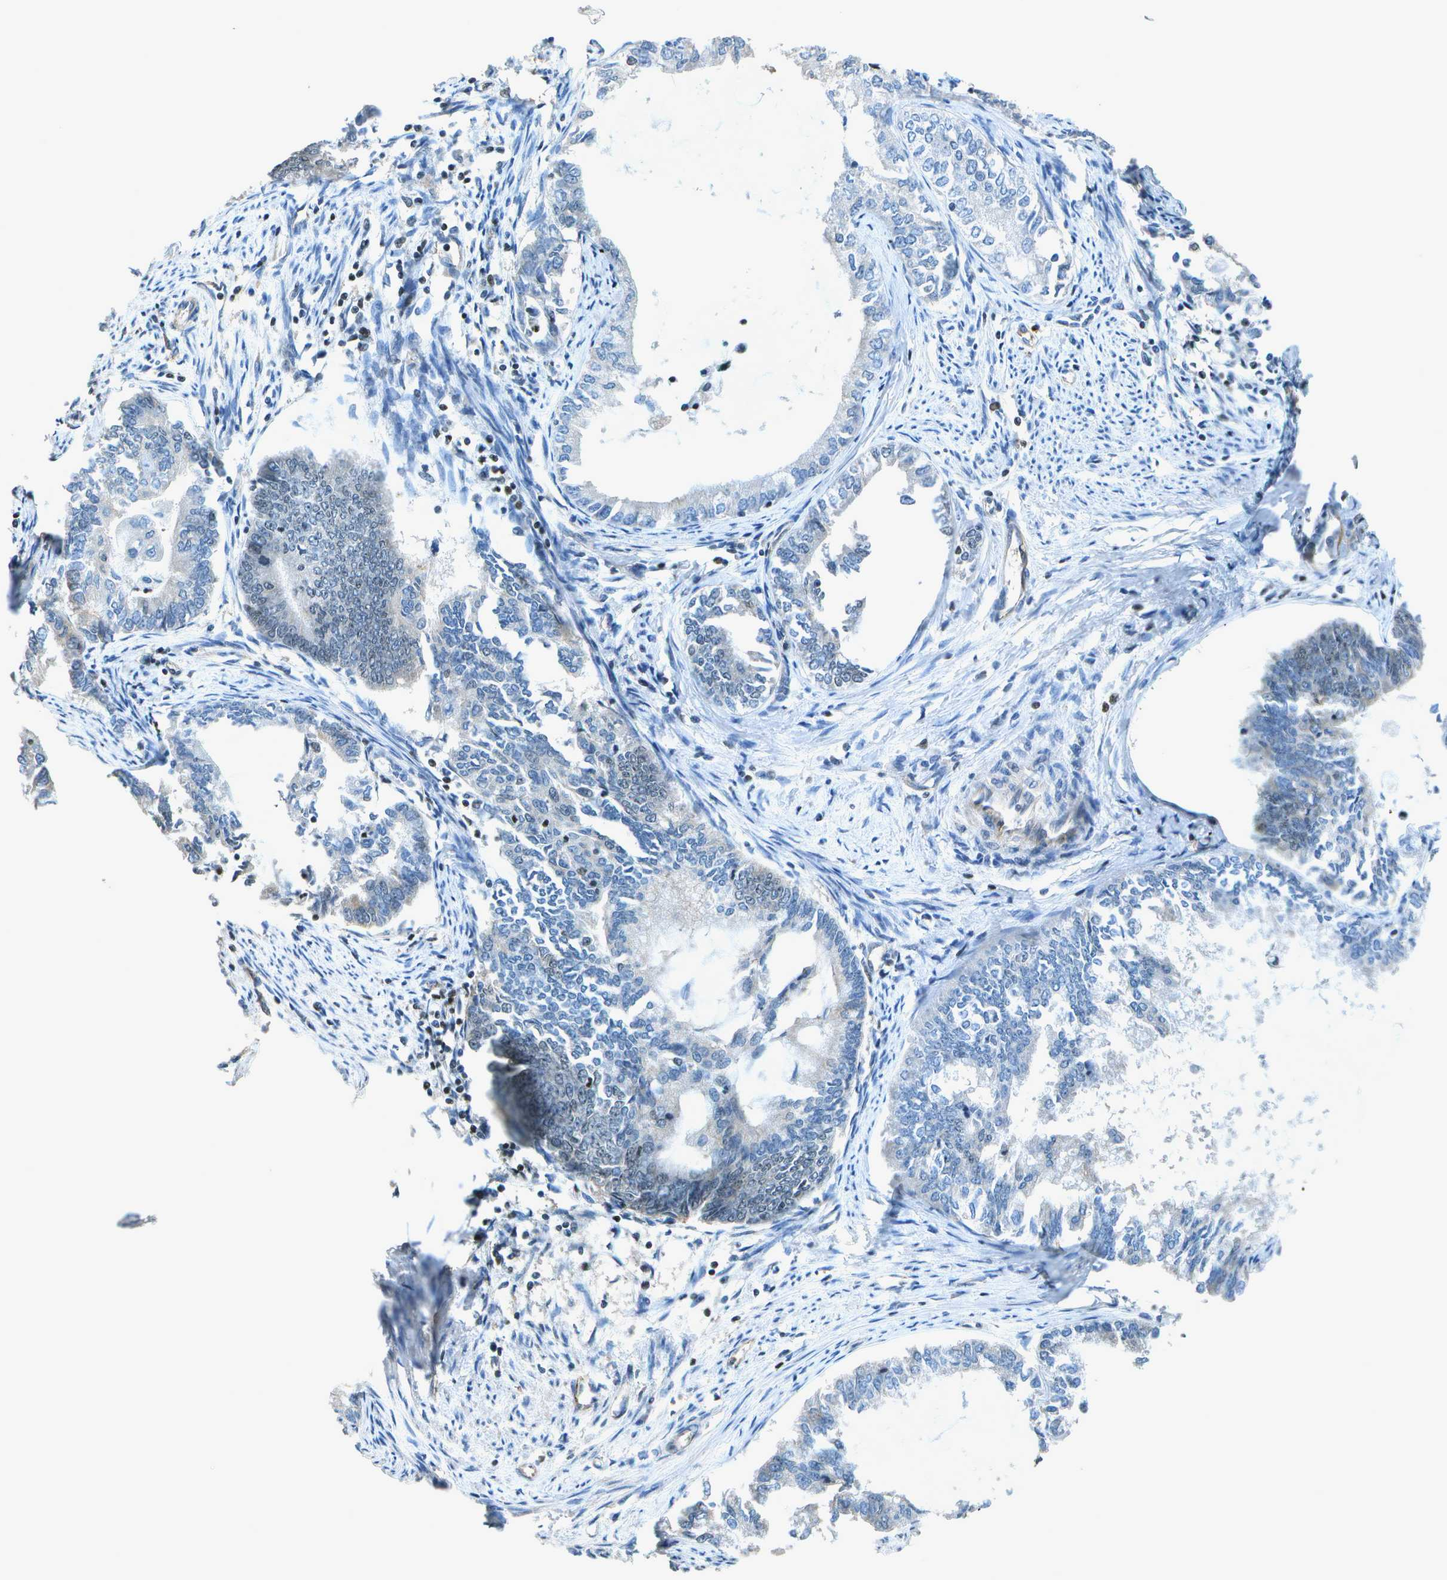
{"staining": {"intensity": "negative", "quantity": "none", "location": "none"}, "tissue": "endometrial cancer", "cell_type": "Tumor cells", "image_type": "cancer", "snomed": [{"axis": "morphology", "description": "Adenocarcinoma, NOS"}, {"axis": "topography", "description": "Endometrium"}], "caption": "Adenocarcinoma (endometrial) stained for a protein using IHC reveals no expression tumor cells.", "gene": "PDLIM1", "patient": {"sex": "female", "age": 86}}